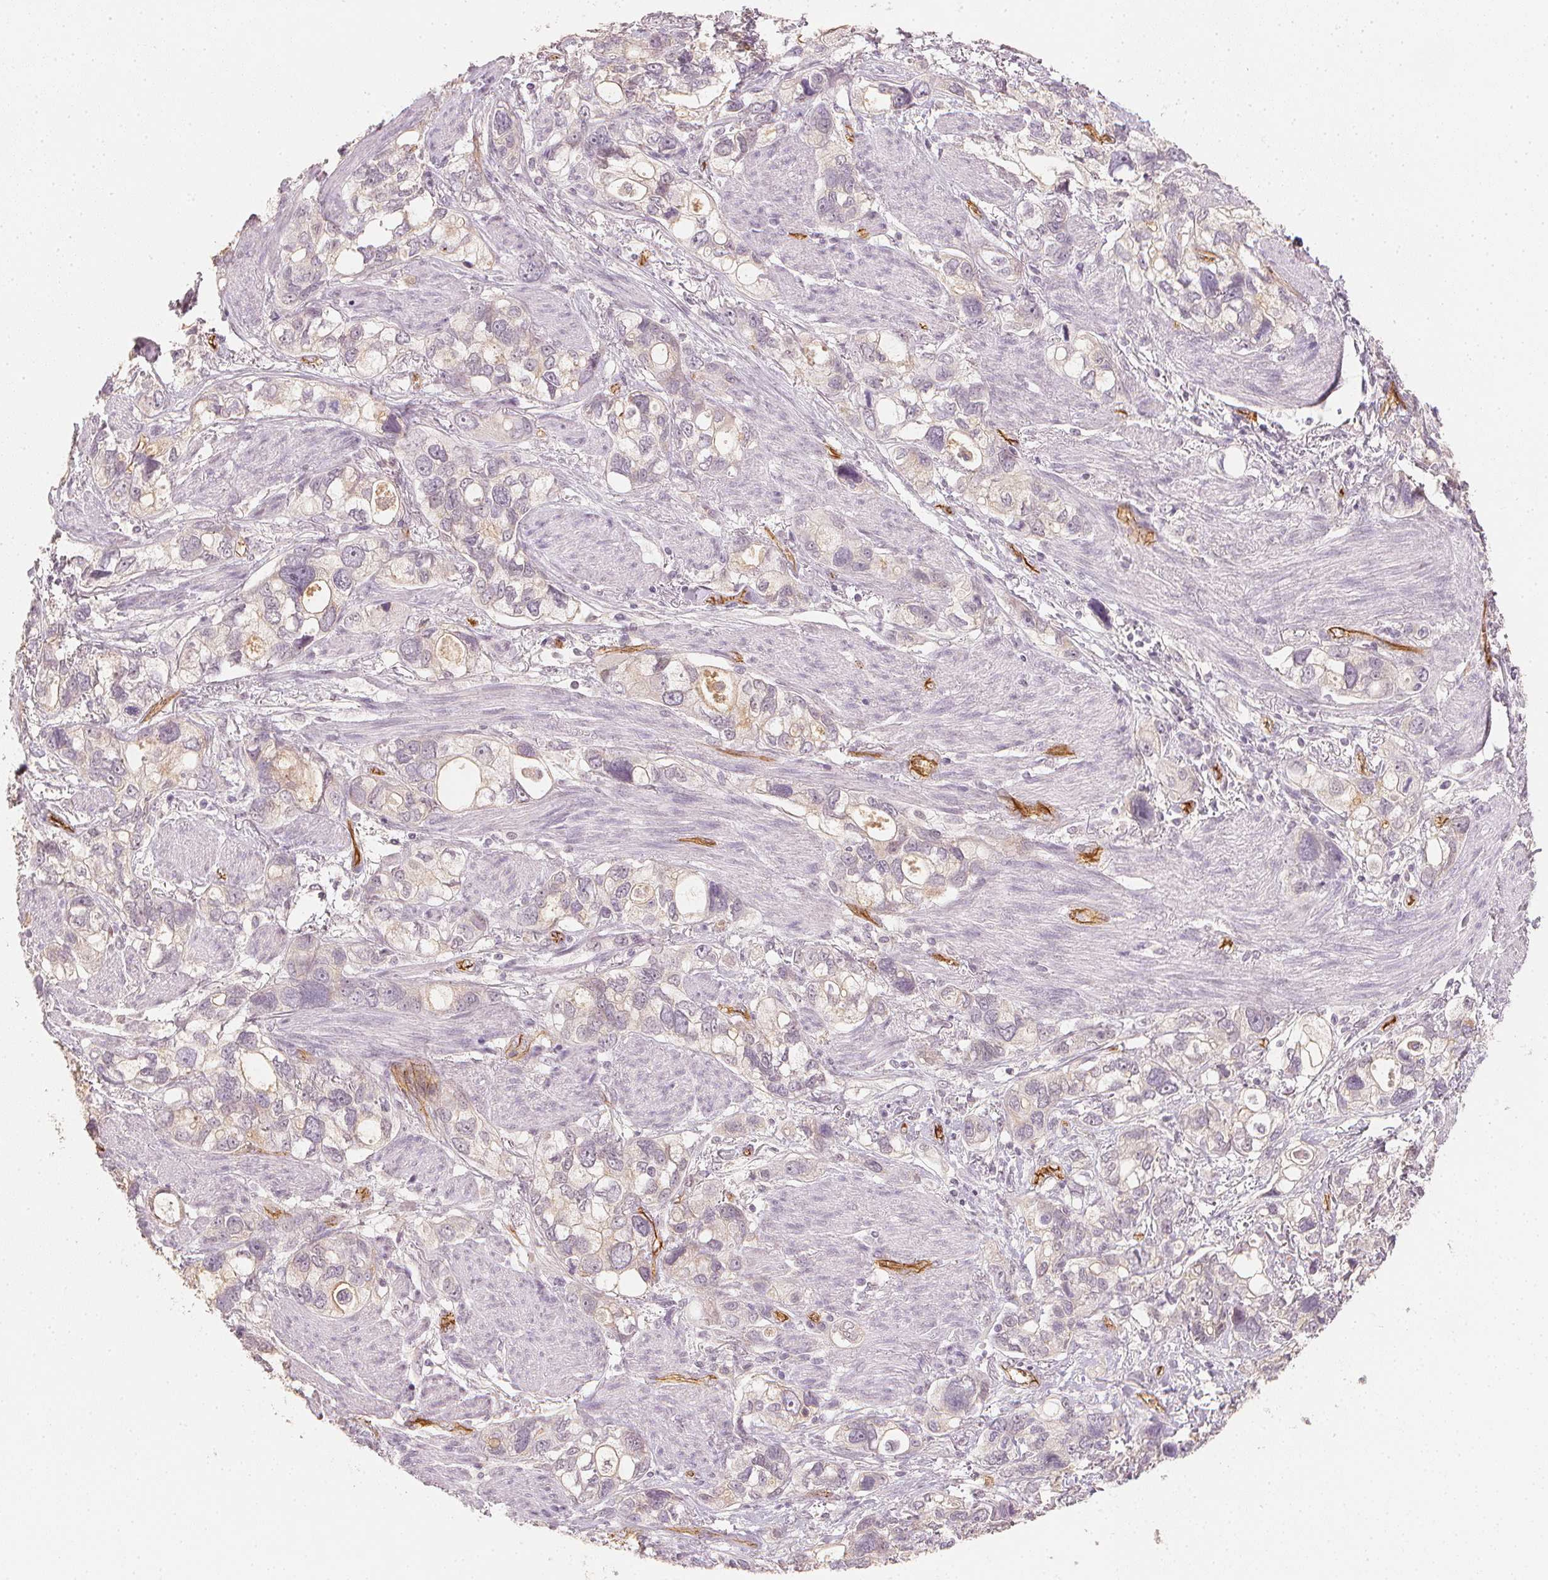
{"staining": {"intensity": "negative", "quantity": "none", "location": "none"}, "tissue": "stomach cancer", "cell_type": "Tumor cells", "image_type": "cancer", "snomed": [{"axis": "morphology", "description": "Adenocarcinoma, NOS"}, {"axis": "topography", "description": "Stomach, upper"}], "caption": "An immunohistochemistry (IHC) micrograph of adenocarcinoma (stomach) is shown. There is no staining in tumor cells of adenocarcinoma (stomach).", "gene": "CIB1", "patient": {"sex": "female", "age": 81}}